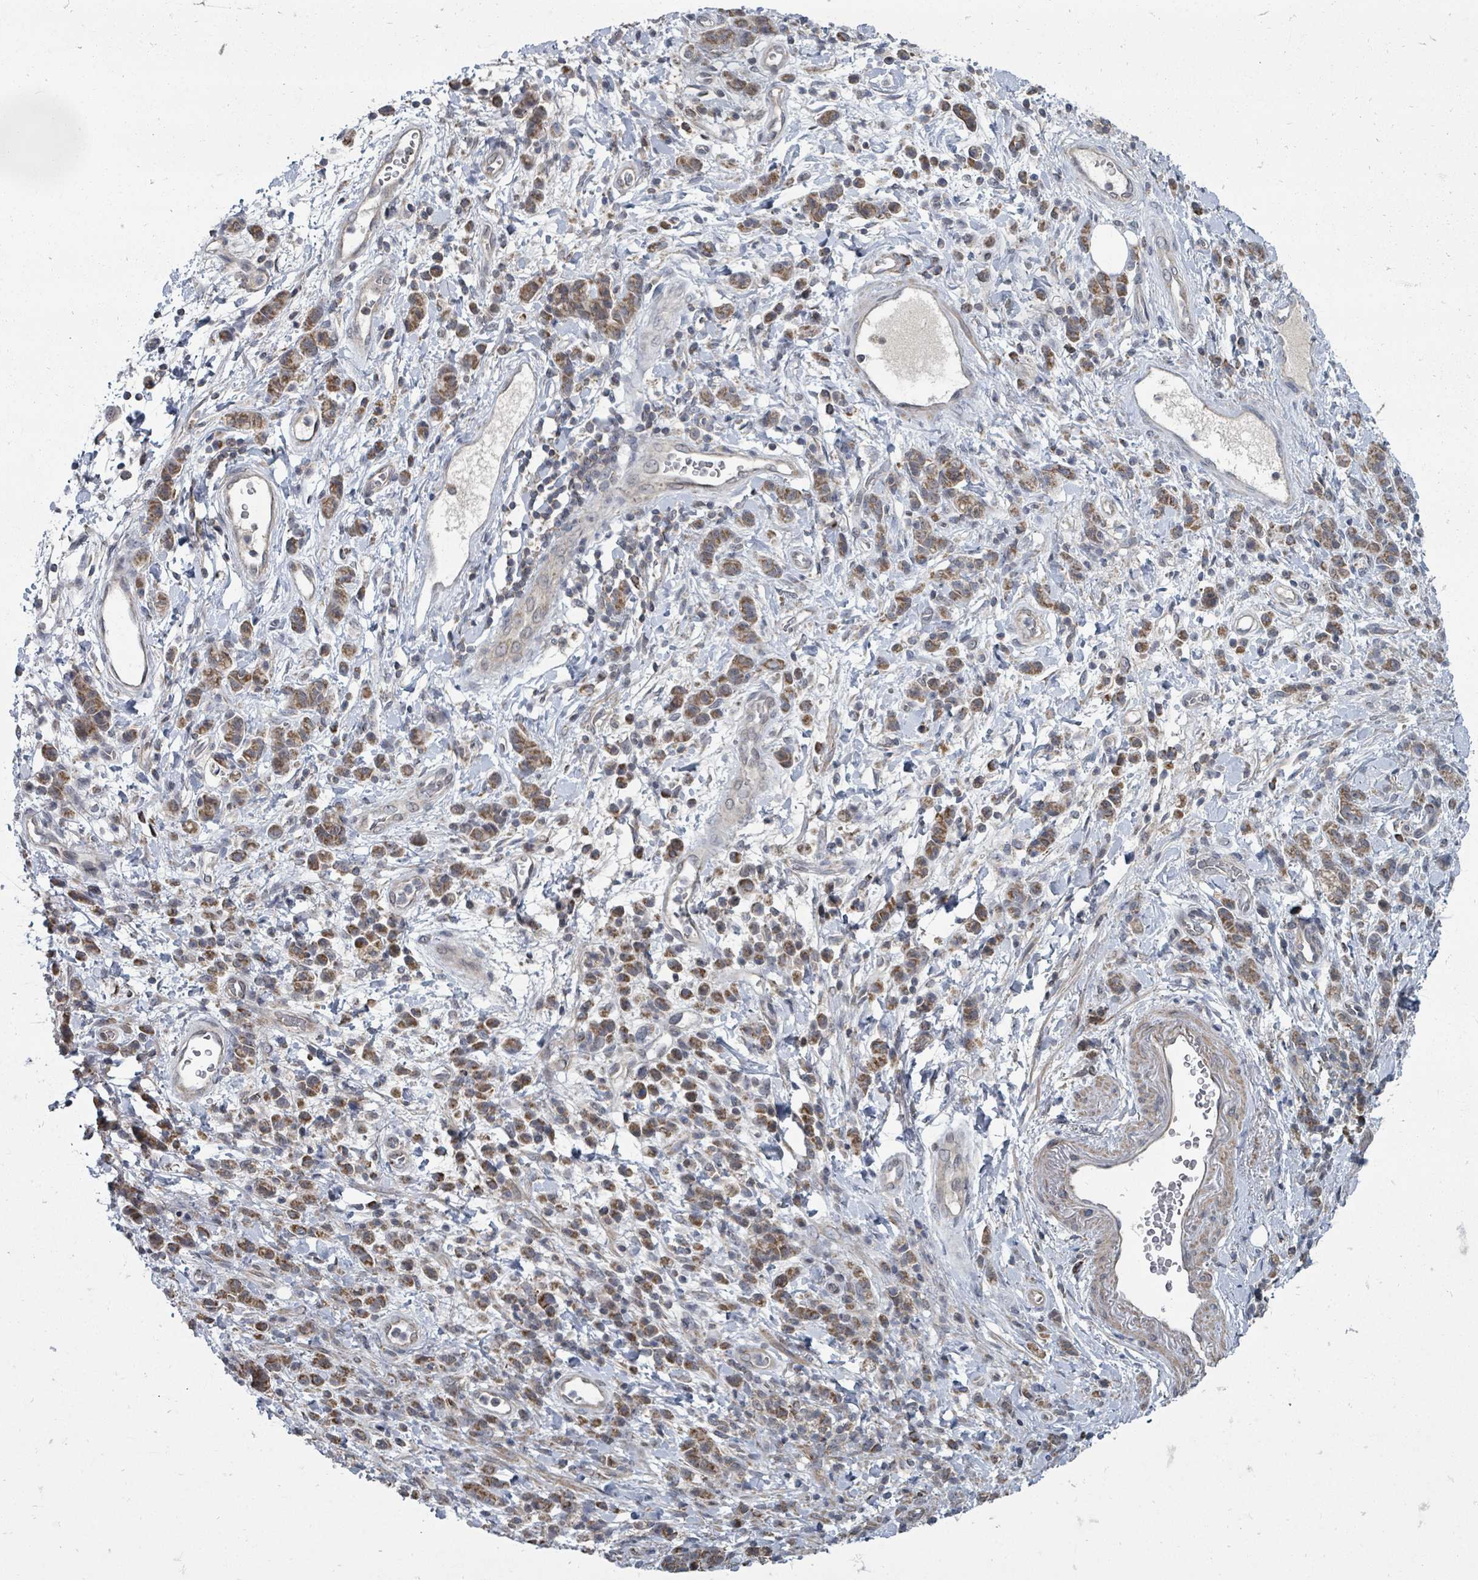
{"staining": {"intensity": "moderate", "quantity": ">75%", "location": "cytoplasmic/membranous"}, "tissue": "stomach cancer", "cell_type": "Tumor cells", "image_type": "cancer", "snomed": [{"axis": "morphology", "description": "Adenocarcinoma, NOS"}, {"axis": "topography", "description": "Stomach"}], "caption": "Immunohistochemical staining of adenocarcinoma (stomach) exhibits medium levels of moderate cytoplasmic/membranous protein staining in approximately >75% of tumor cells. The staining was performed using DAB (3,3'-diaminobenzidine), with brown indicating positive protein expression. Nuclei are stained blue with hematoxylin.", "gene": "MAGOHB", "patient": {"sex": "male", "age": 77}}